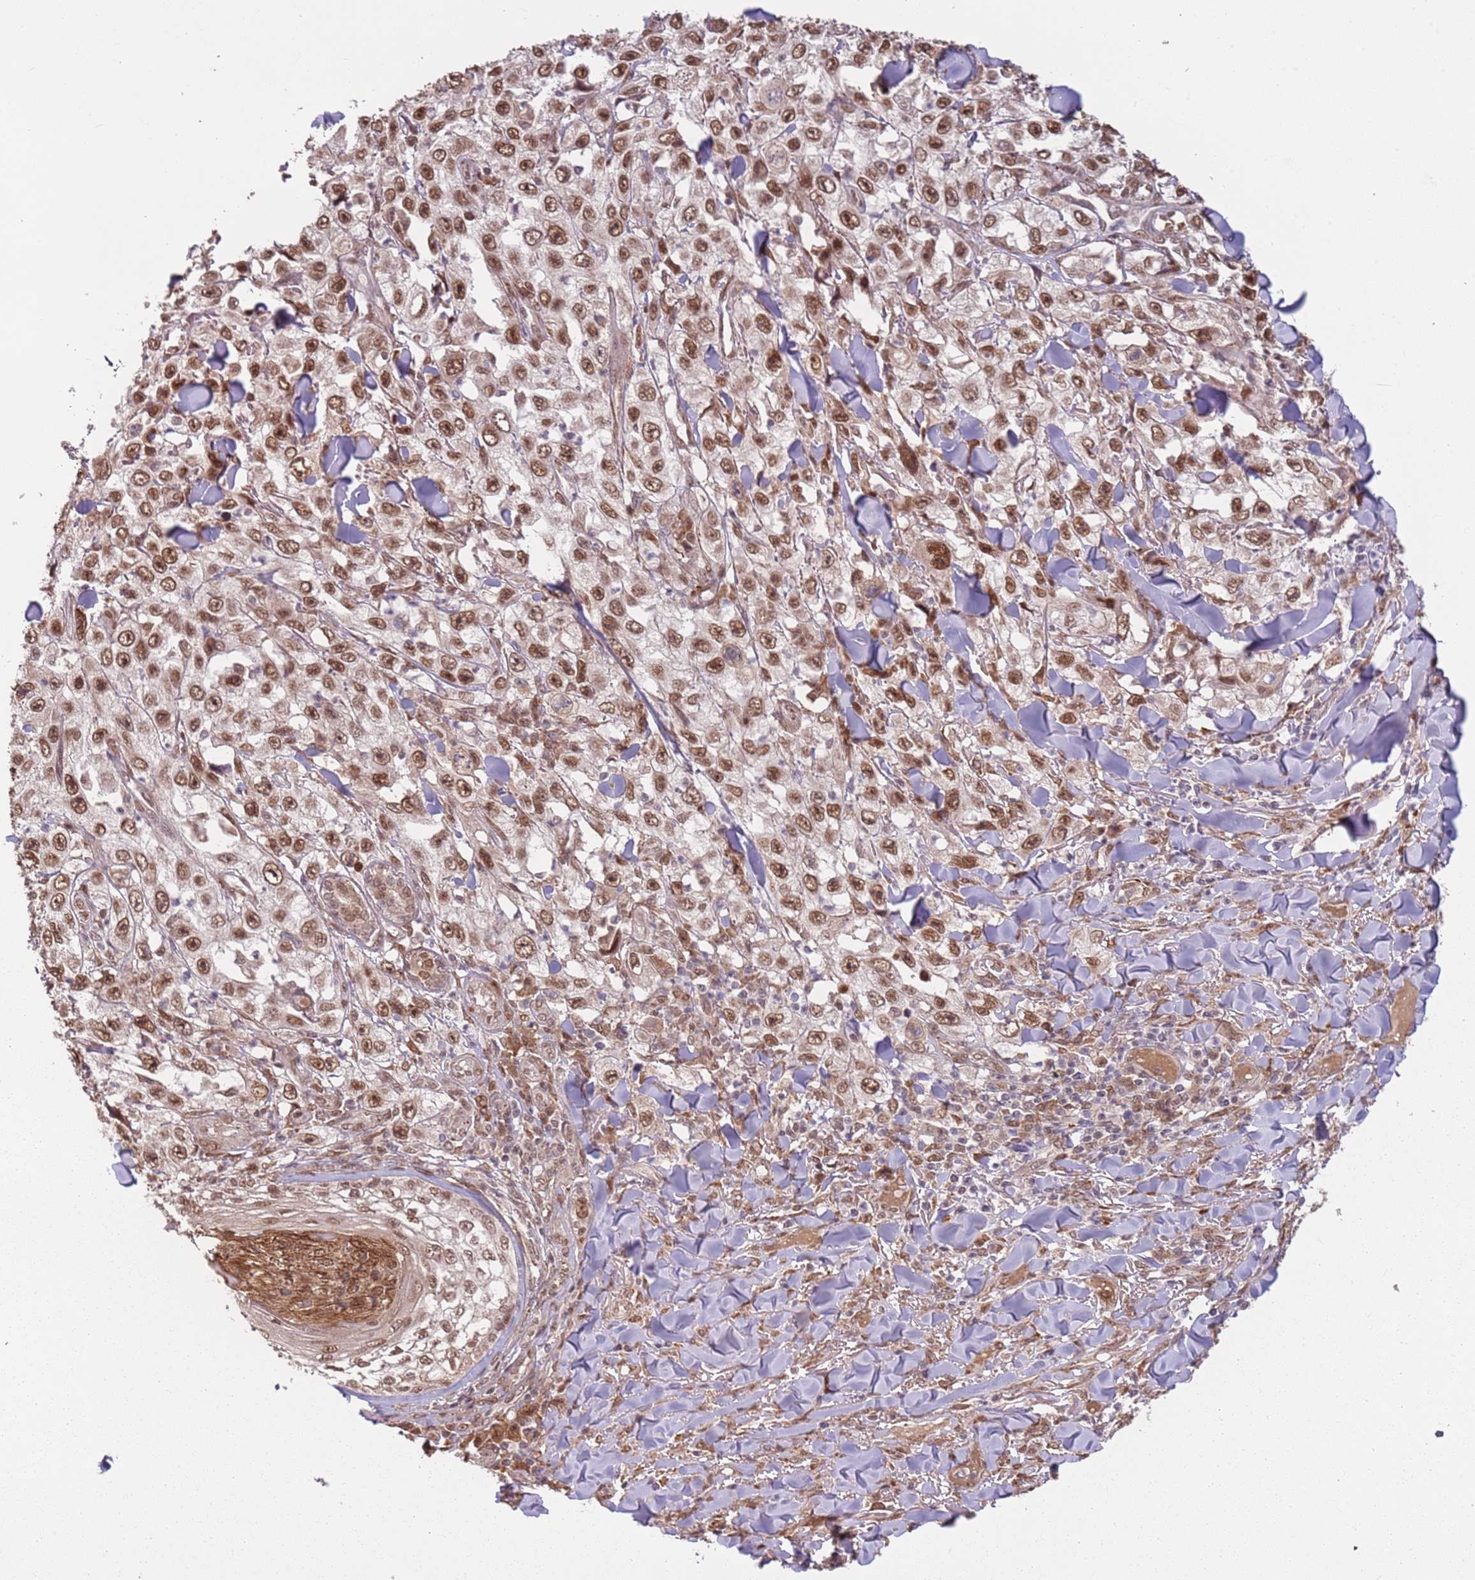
{"staining": {"intensity": "moderate", "quantity": ">75%", "location": "nuclear"}, "tissue": "skin cancer", "cell_type": "Tumor cells", "image_type": "cancer", "snomed": [{"axis": "morphology", "description": "Squamous cell carcinoma, NOS"}, {"axis": "topography", "description": "Skin"}], "caption": "Skin cancer tissue shows moderate nuclear positivity in approximately >75% of tumor cells", "gene": "POLR3H", "patient": {"sex": "male", "age": 82}}